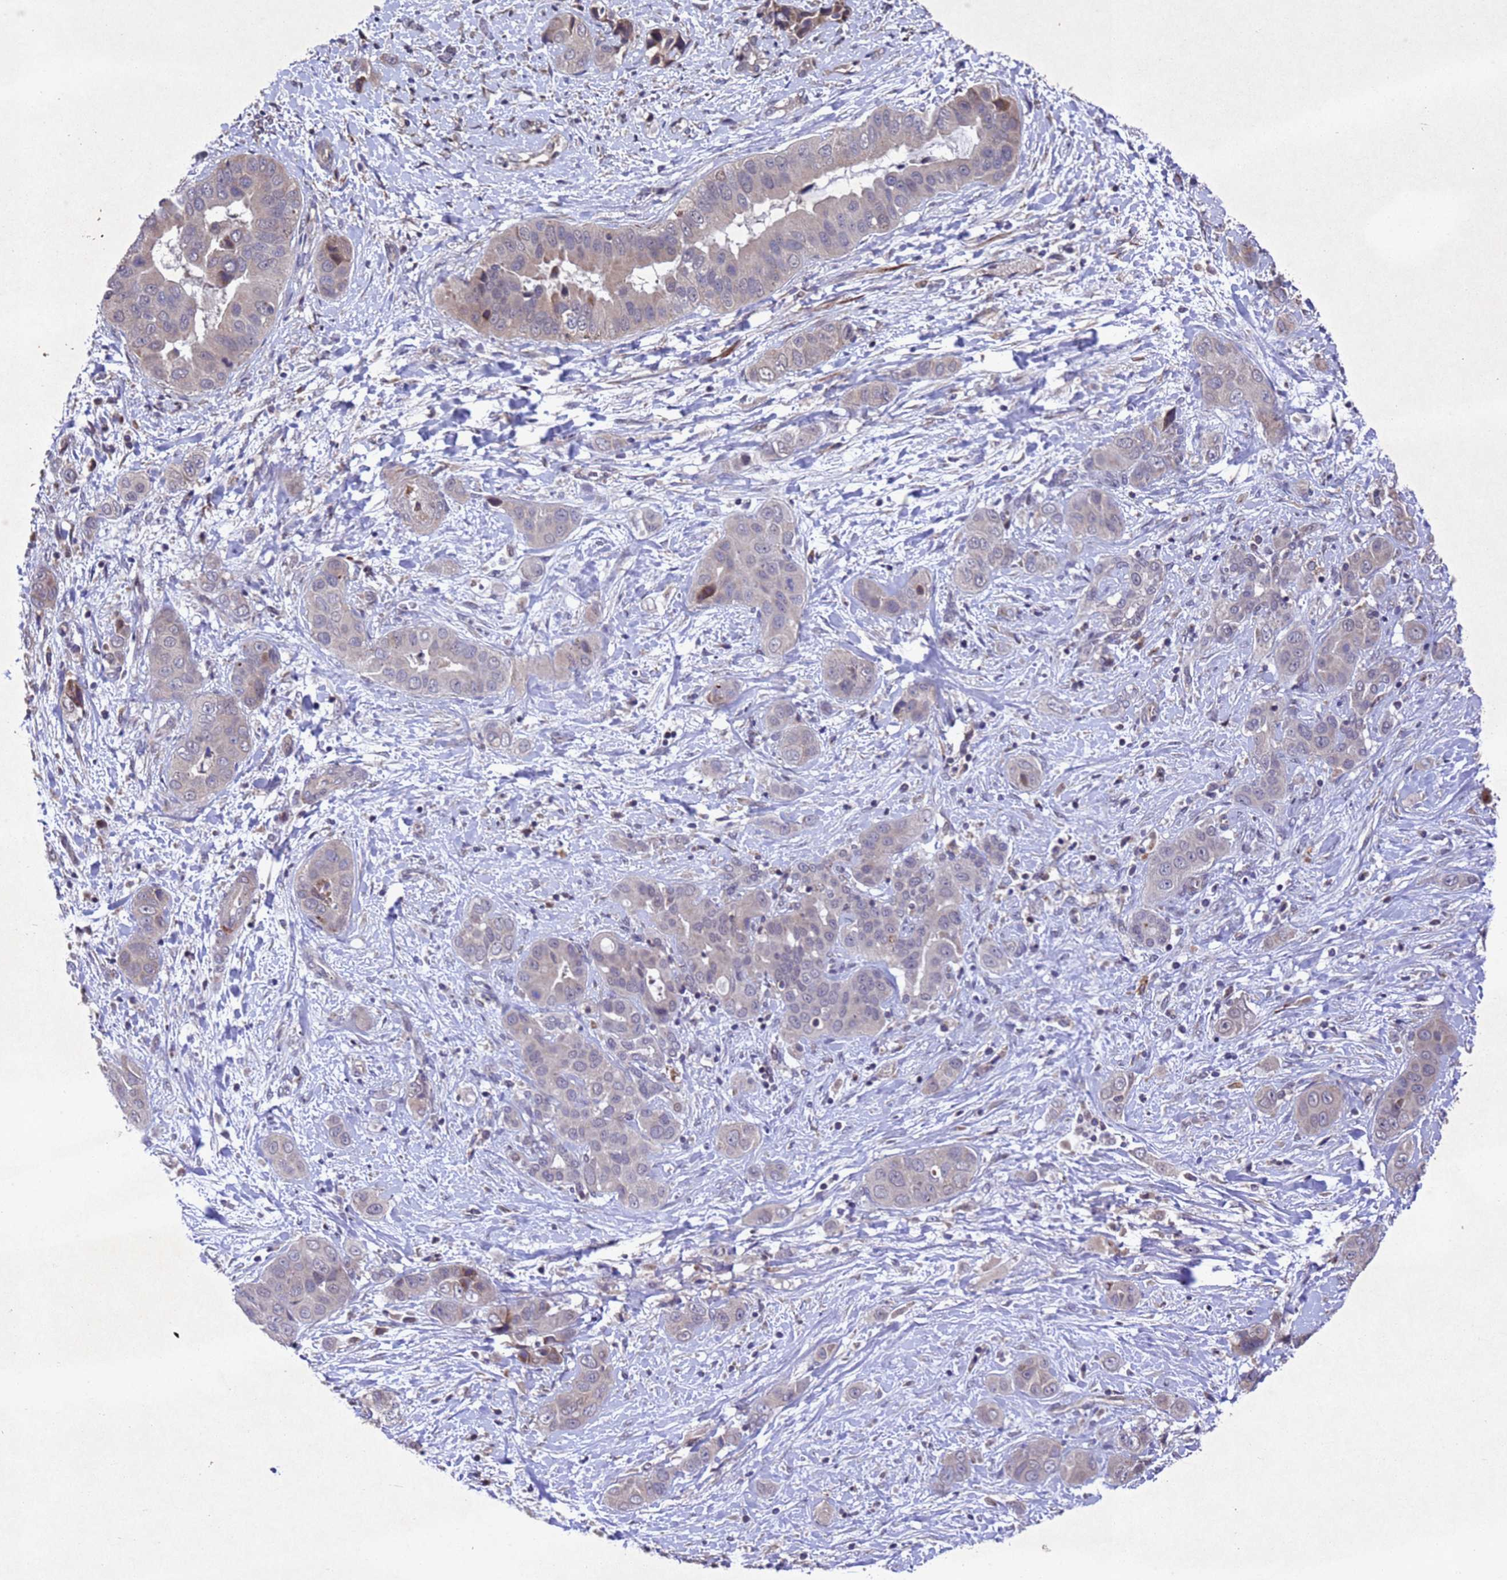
{"staining": {"intensity": "weak", "quantity": "<25%", "location": "cytoplasmic/membranous"}, "tissue": "liver cancer", "cell_type": "Tumor cells", "image_type": "cancer", "snomed": [{"axis": "morphology", "description": "Cholangiocarcinoma"}, {"axis": "topography", "description": "Liver"}], "caption": "Image shows no significant protein positivity in tumor cells of liver cancer (cholangiocarcinoma).", "gene": "TBK1", "patient": {"sex": "female", "age": 52}}